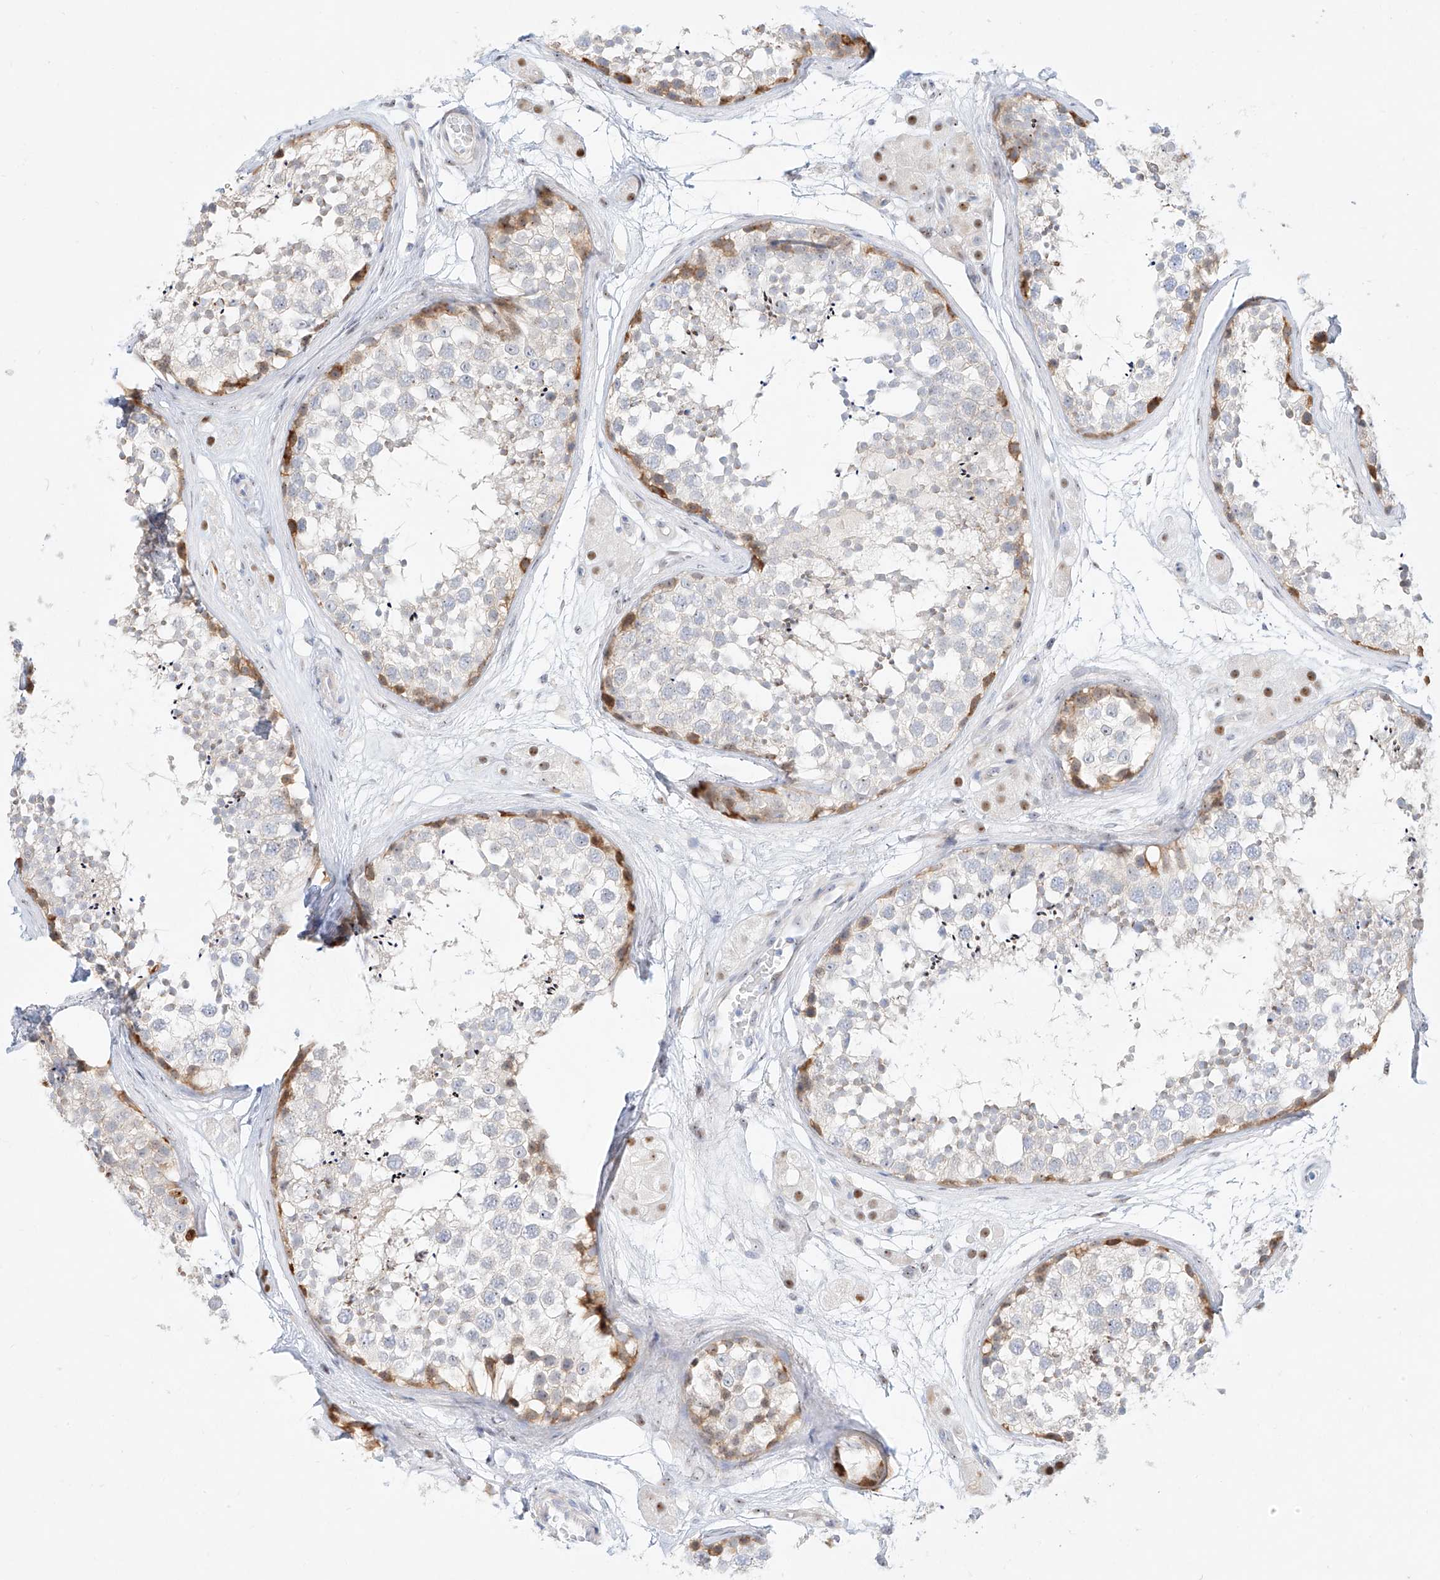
{"staining": {"intensity": "moderate", "quantity": "<25%", "location": "cytoplasmic/membranous,nuclear"}, "tissue": "testis", "cell_type": "Cells in seminiferous ducts", "image_type": "normal", "snomed": [{"axis": "morphology", "description": "Normal tissue, NOS"}, {"axis": "topography", "description": "Testis"}], "caption": "IHC staining of benign testis, which displays low levels of moderate cytoplasmic/membranous,nuclear staining in about <25% of cells in seminiferous ducts indicating moderate cytoplasmic/membranous,nuclear protein expression. The staining was performed using DAB (brown) for protein detection and nuclei were counterstained in hematoxylin (blue).", "gene": "SNU13", "patient": {"sex": "male", "age": 56}}